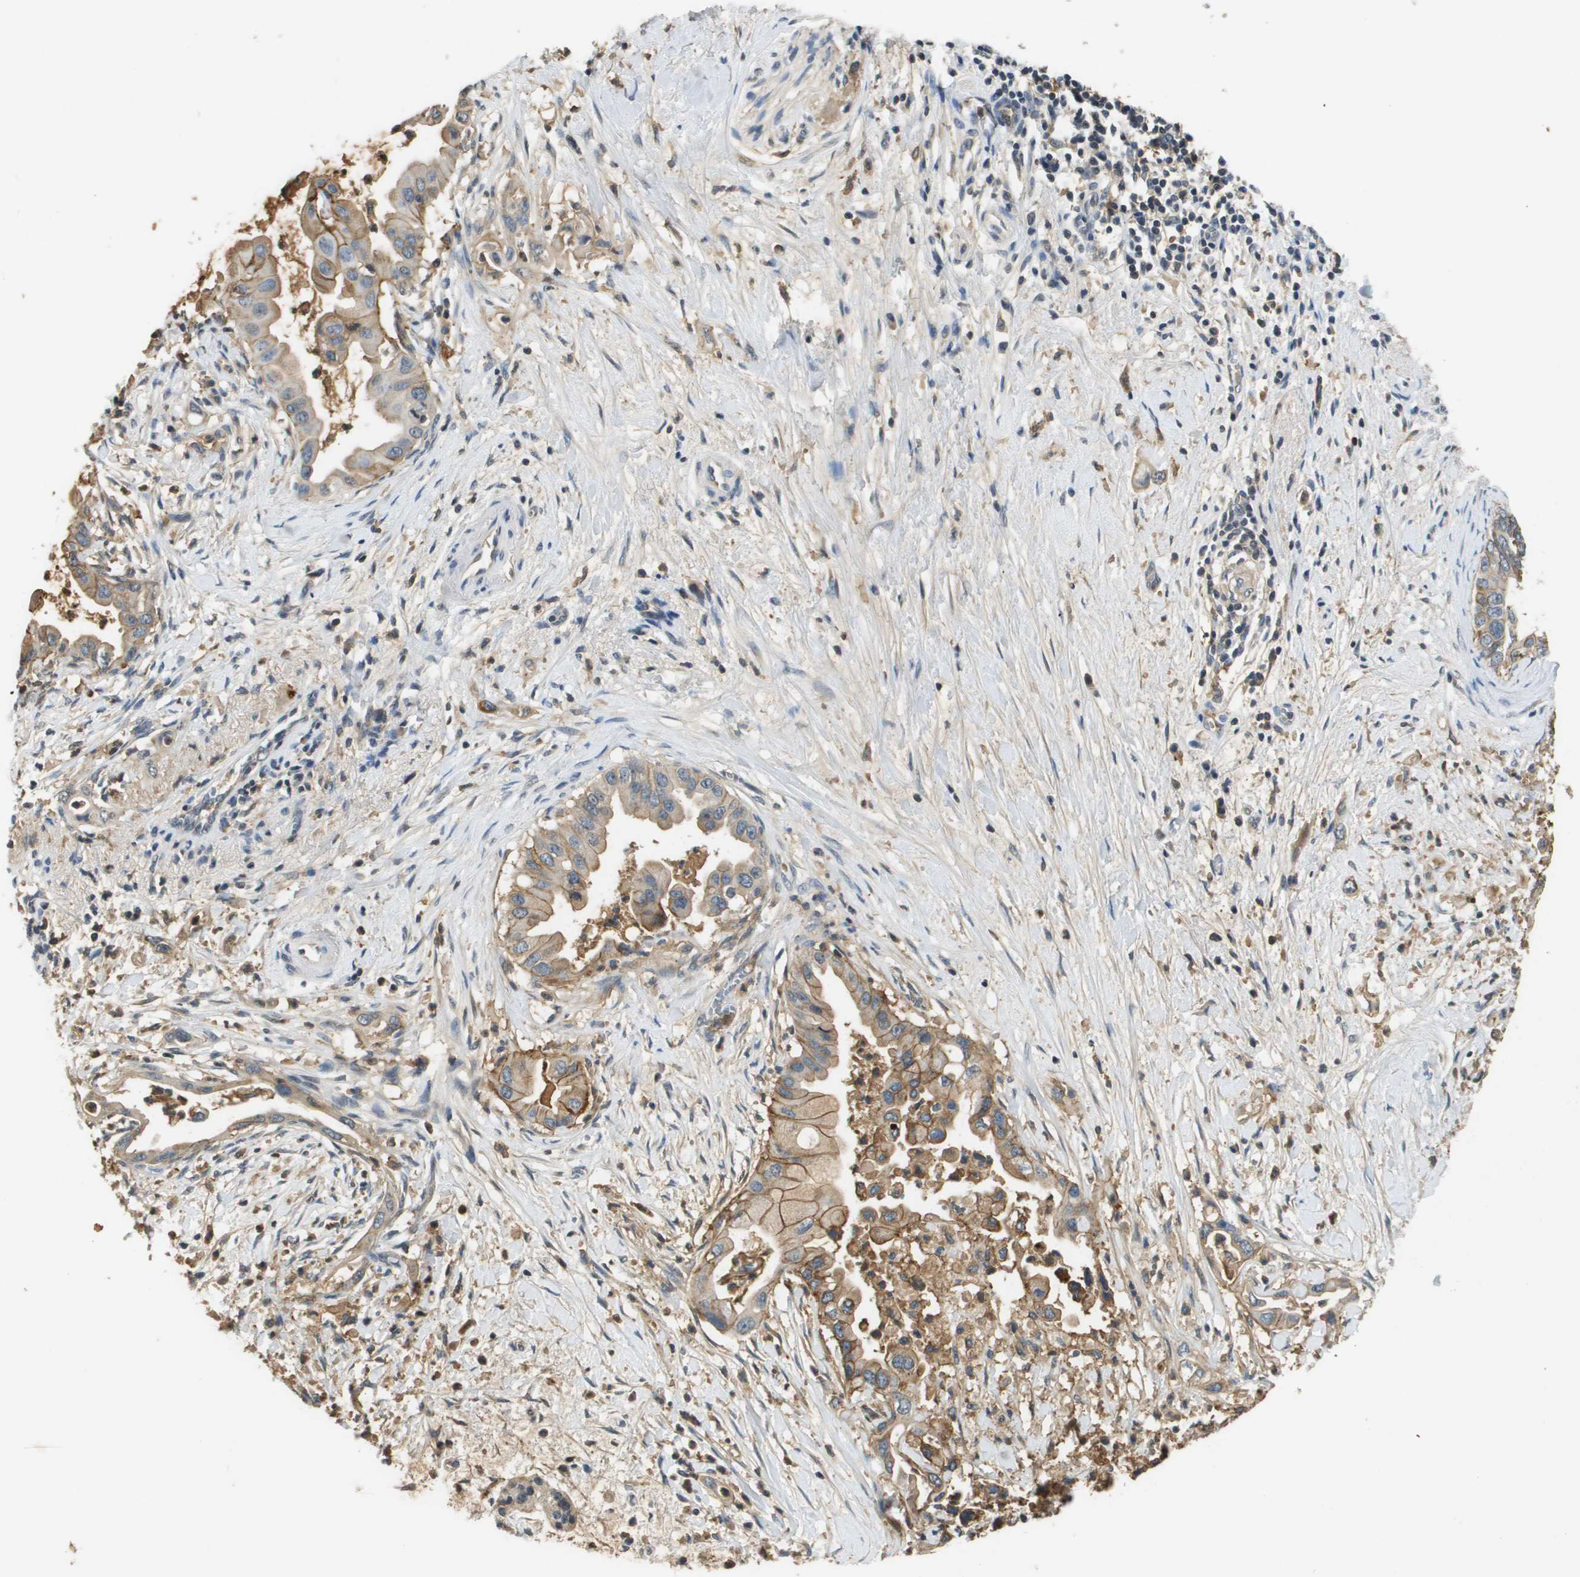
{"staining": {"intensity": "moderate", "quantity": ">75%", "location": "cytoplasmic/membranous"}, "tissue": "pancreatic cancer", "cell_type": "Tumor cells", "image_type": "cancer", "snomed": [{"axis": "morphology", "description": "Adenocarcinoma, NOS"}, {"axis": "topography", "description": "Pancreas"}], "caption": "Tumor cells show medium levels of moderate cytoplasmic/membranous staining in about >75% of cells in human adenocarcinoma (pancreatic).", "gene": "SLC16A3", "patient": {"sex": "male", "age": 55}}